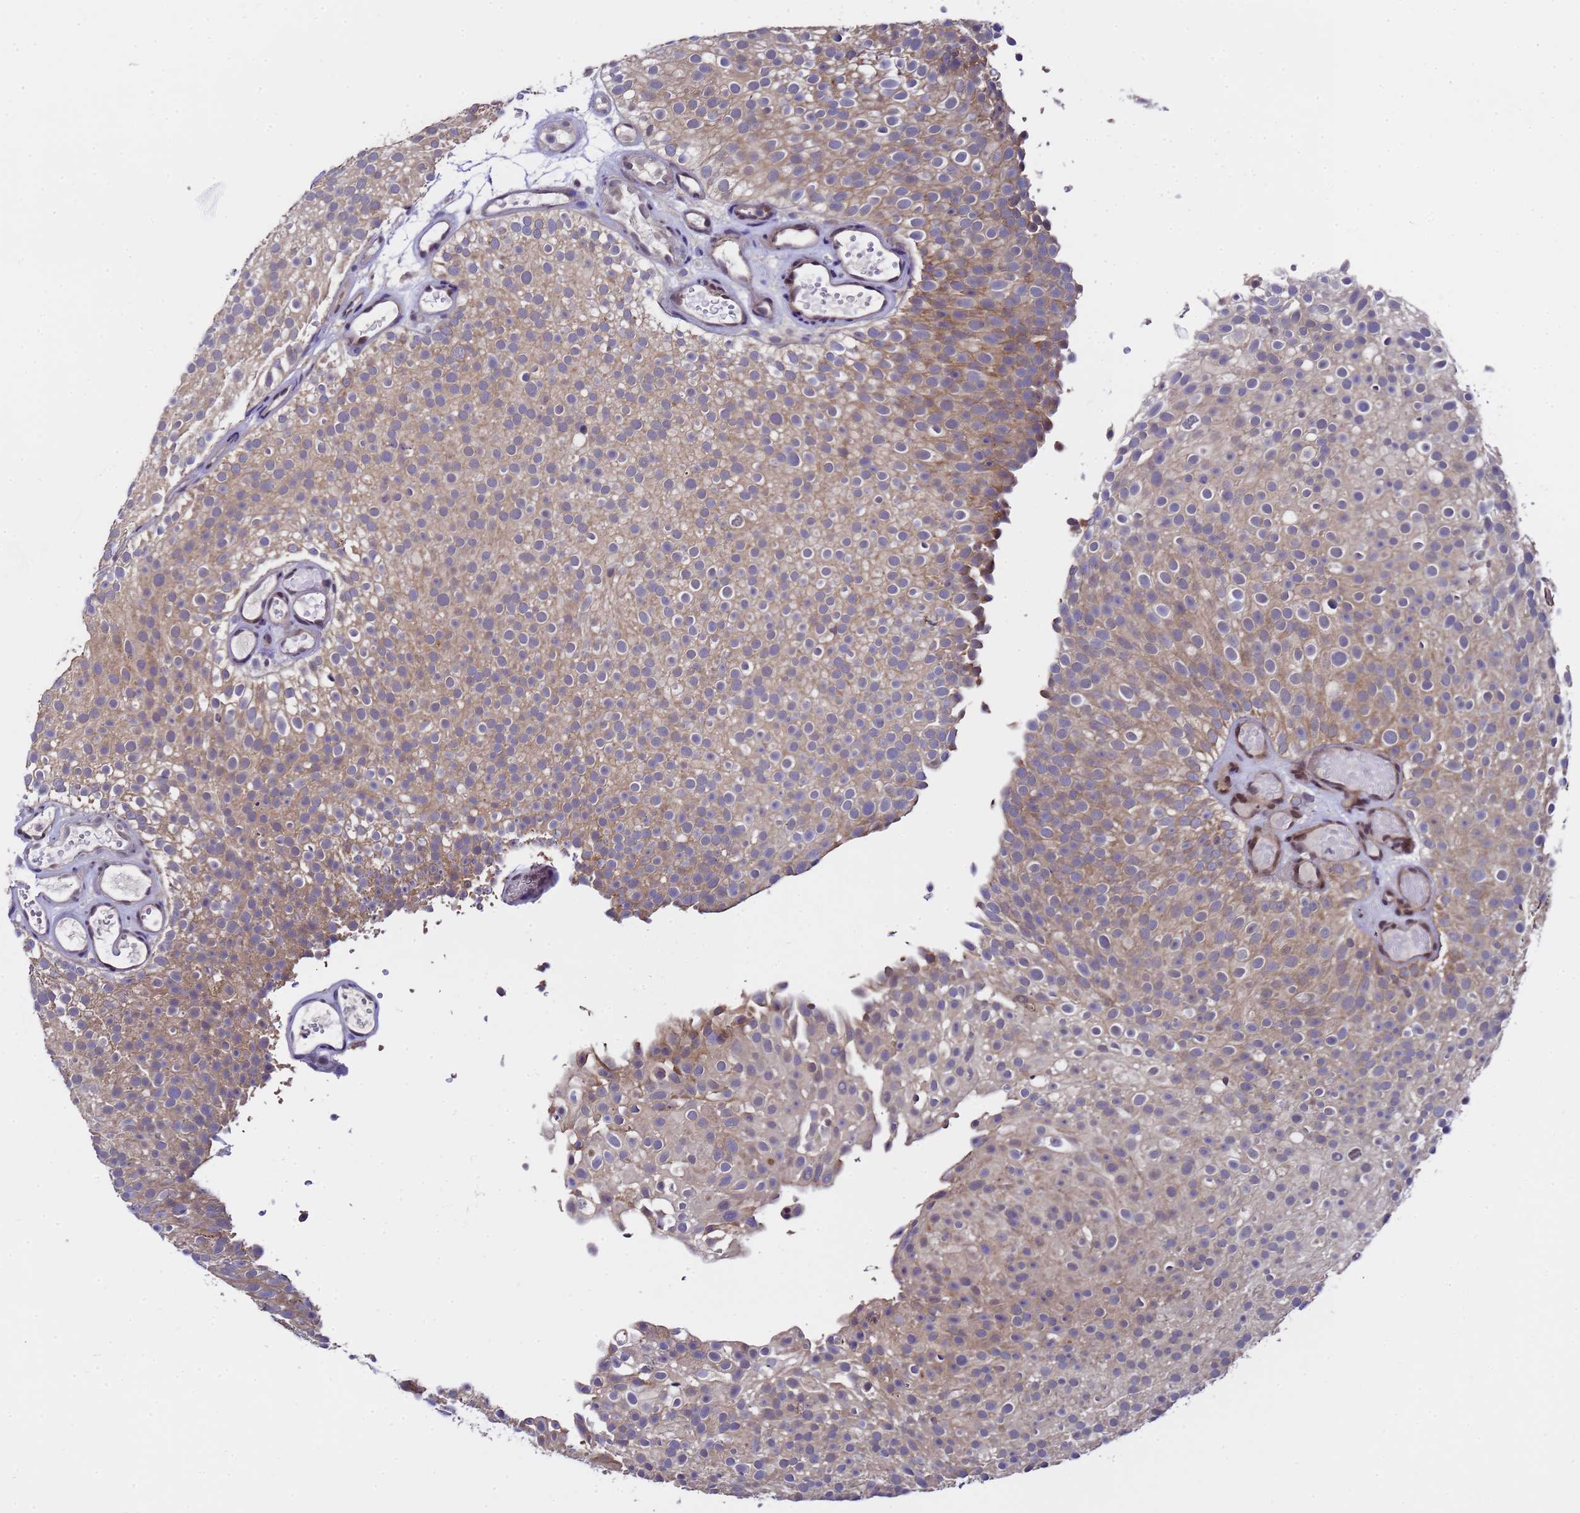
{"staining": {"intensity": "moderate", "quantity": "25%-75%", "location": "cytoplasmic/membranous"}, "tissue": "urothelial cancer", "cell_type": "Tumor cells", "image_type": "cancer", "snomed": [{"axis": "morphology", "description": "Urothelial carcinoma, Low grade"}, {"axis": "topography", "description": "Urinary bladder"}], "caption": "Immunohistochemical staining of human urothelial carcinoma (low-grade) exhibits medium levels of moderate cytoplasmic/membranous protein staining in approximately 25%-75% of tumor cells. The protein is shown in brown color, while the nuclei are stained blue.", "gene": "ANAPC13", "patient": {"sex": "male", "age": 78}}